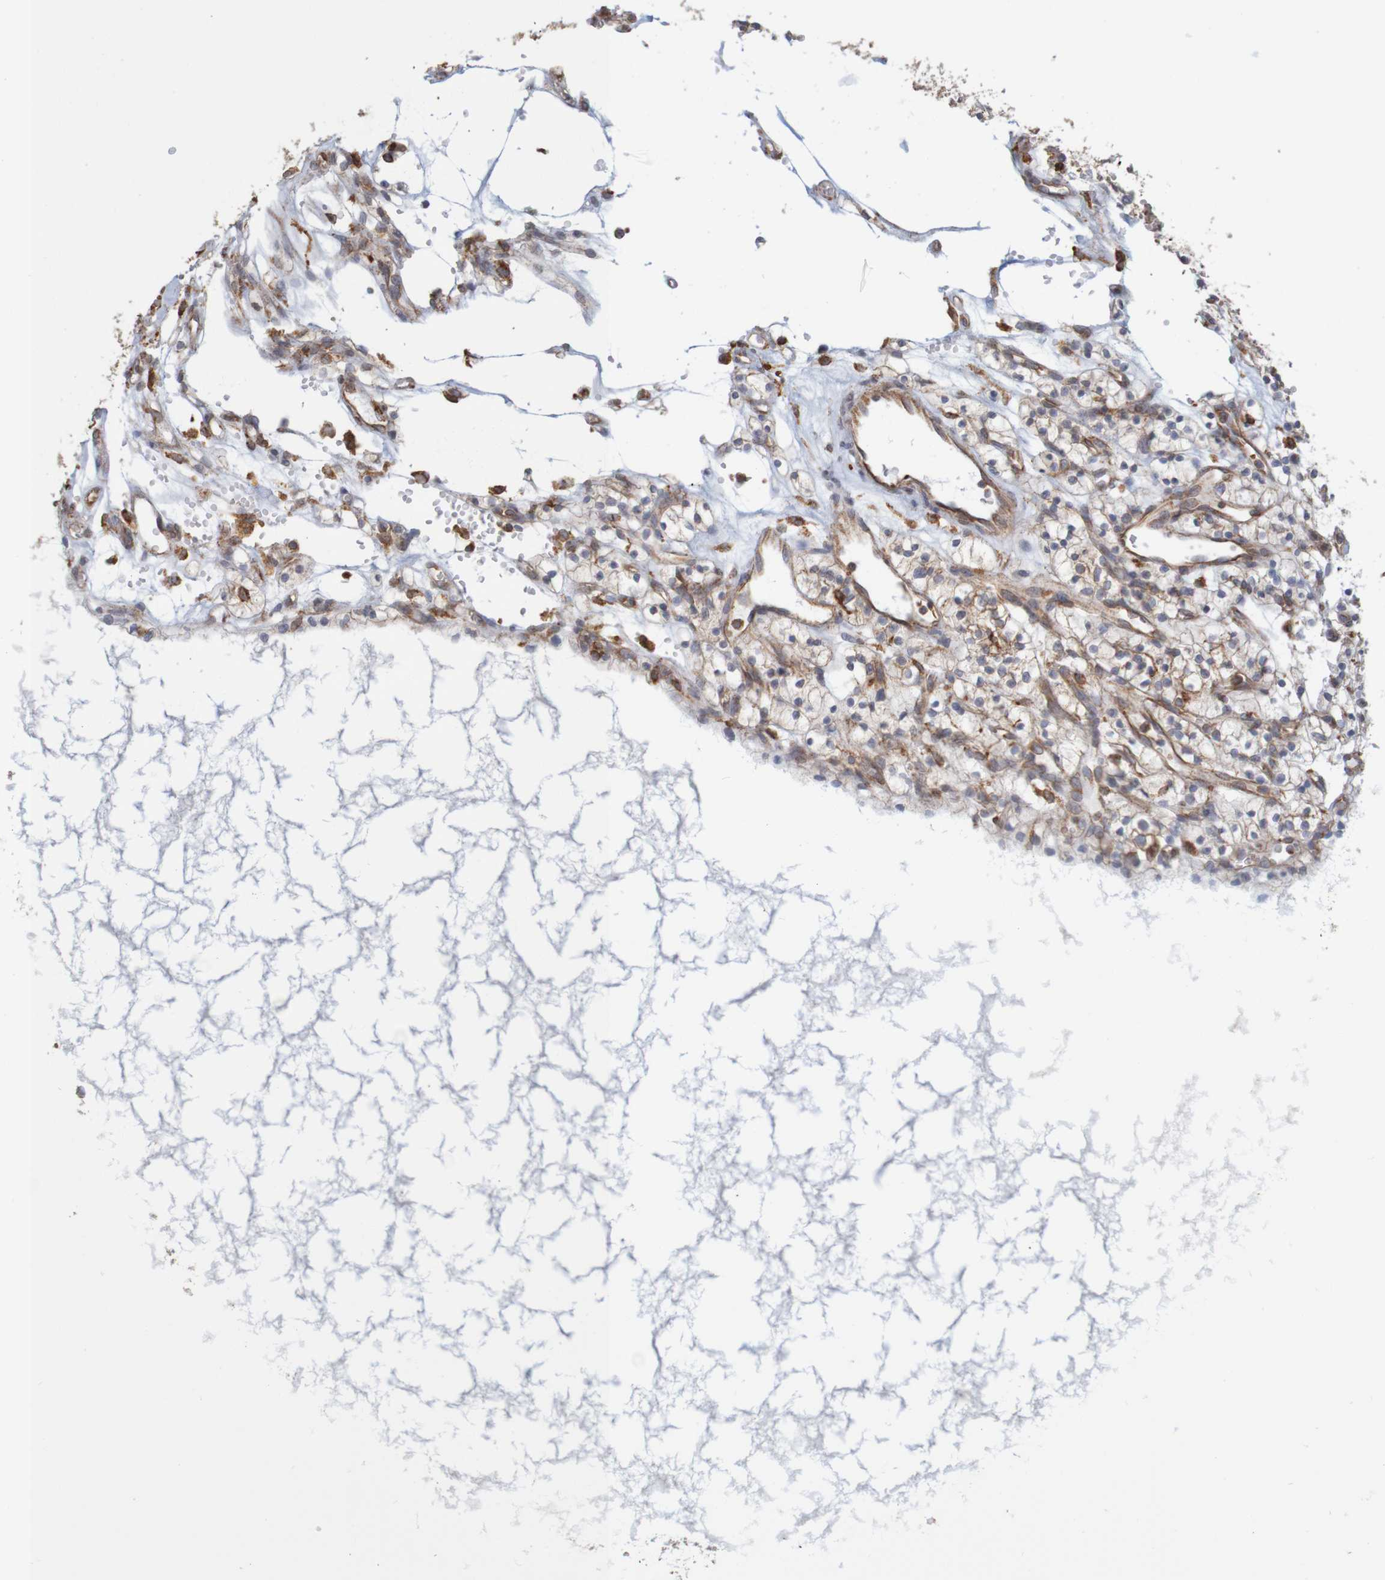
{"staining": {"intensity": "weak", "quantity": "<25%", "location": "cytoplasmic/membranous"}, "tissue": "renal cancer", "cell_type": "Tumor cells", "image_type": "cancer", "snomed": [{"axis": "morphology", "description": "Adenocarcinoma, NOS"}, {"axis": "topography", "description": "Kidney"}], "caption": "This is a micrograph of IHC staining of renal cancer (adenocarcinoma), which shows no staining in tumor cells.", "gene": "PDIA3", "patient": {"sex": "female", "age": 57}}